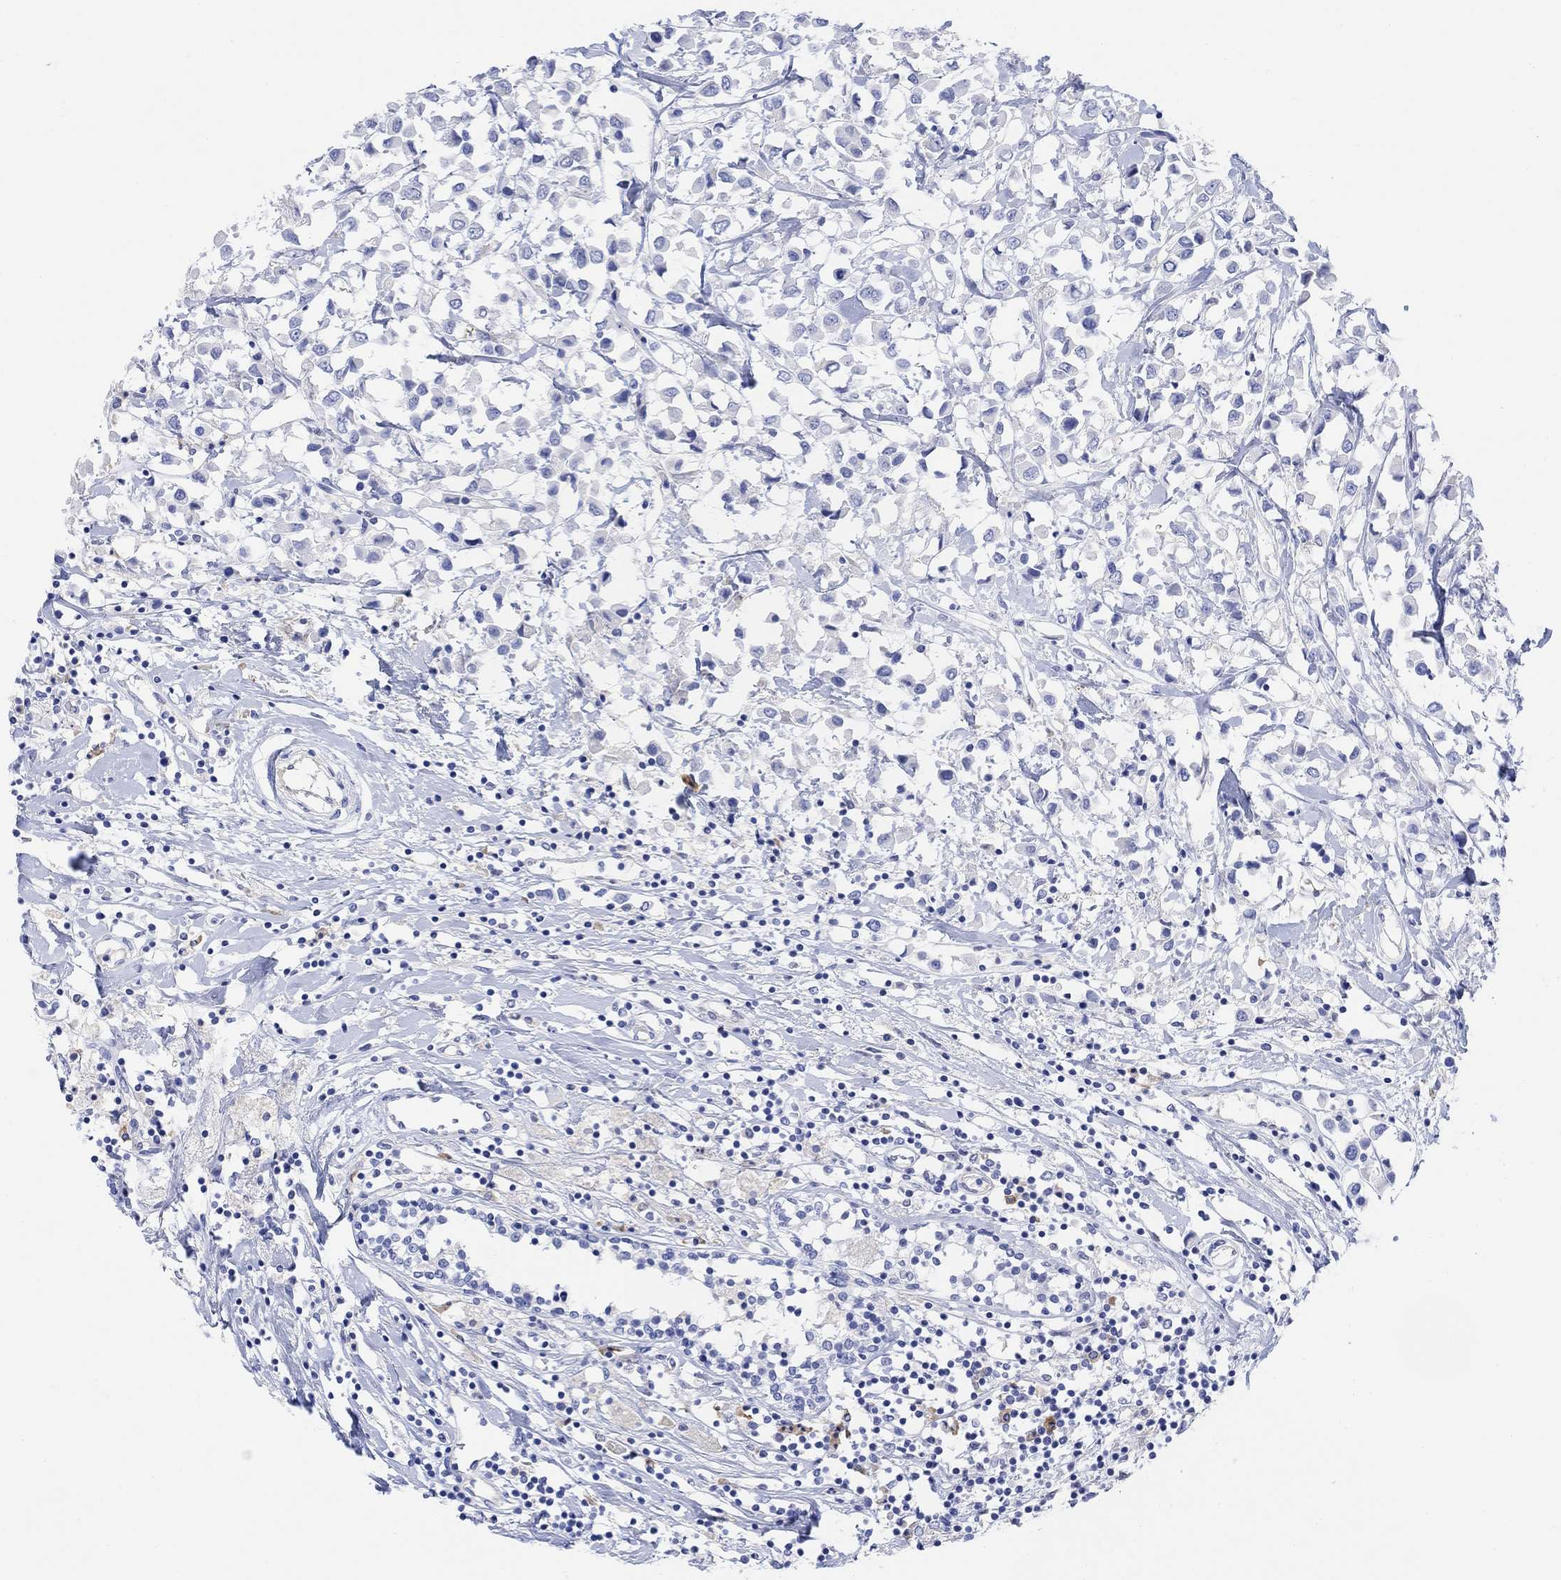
{"staining": {"intensity": "negative", "quantity": "none", "location": "none"}, "tissue": "breast cancer", "cell_type": "Tumor cells", "image_type": "cancer", "snomed": [{"axis": "morphology", "description": "Duct carcinoma"}, {"axis": "topography", "description": "Breast"}], "caption": "Tumor cells are negative for brown protein staining in breast cancer.", "gene": "GNG13", "patient": {"sex": "female", "age": 61}}